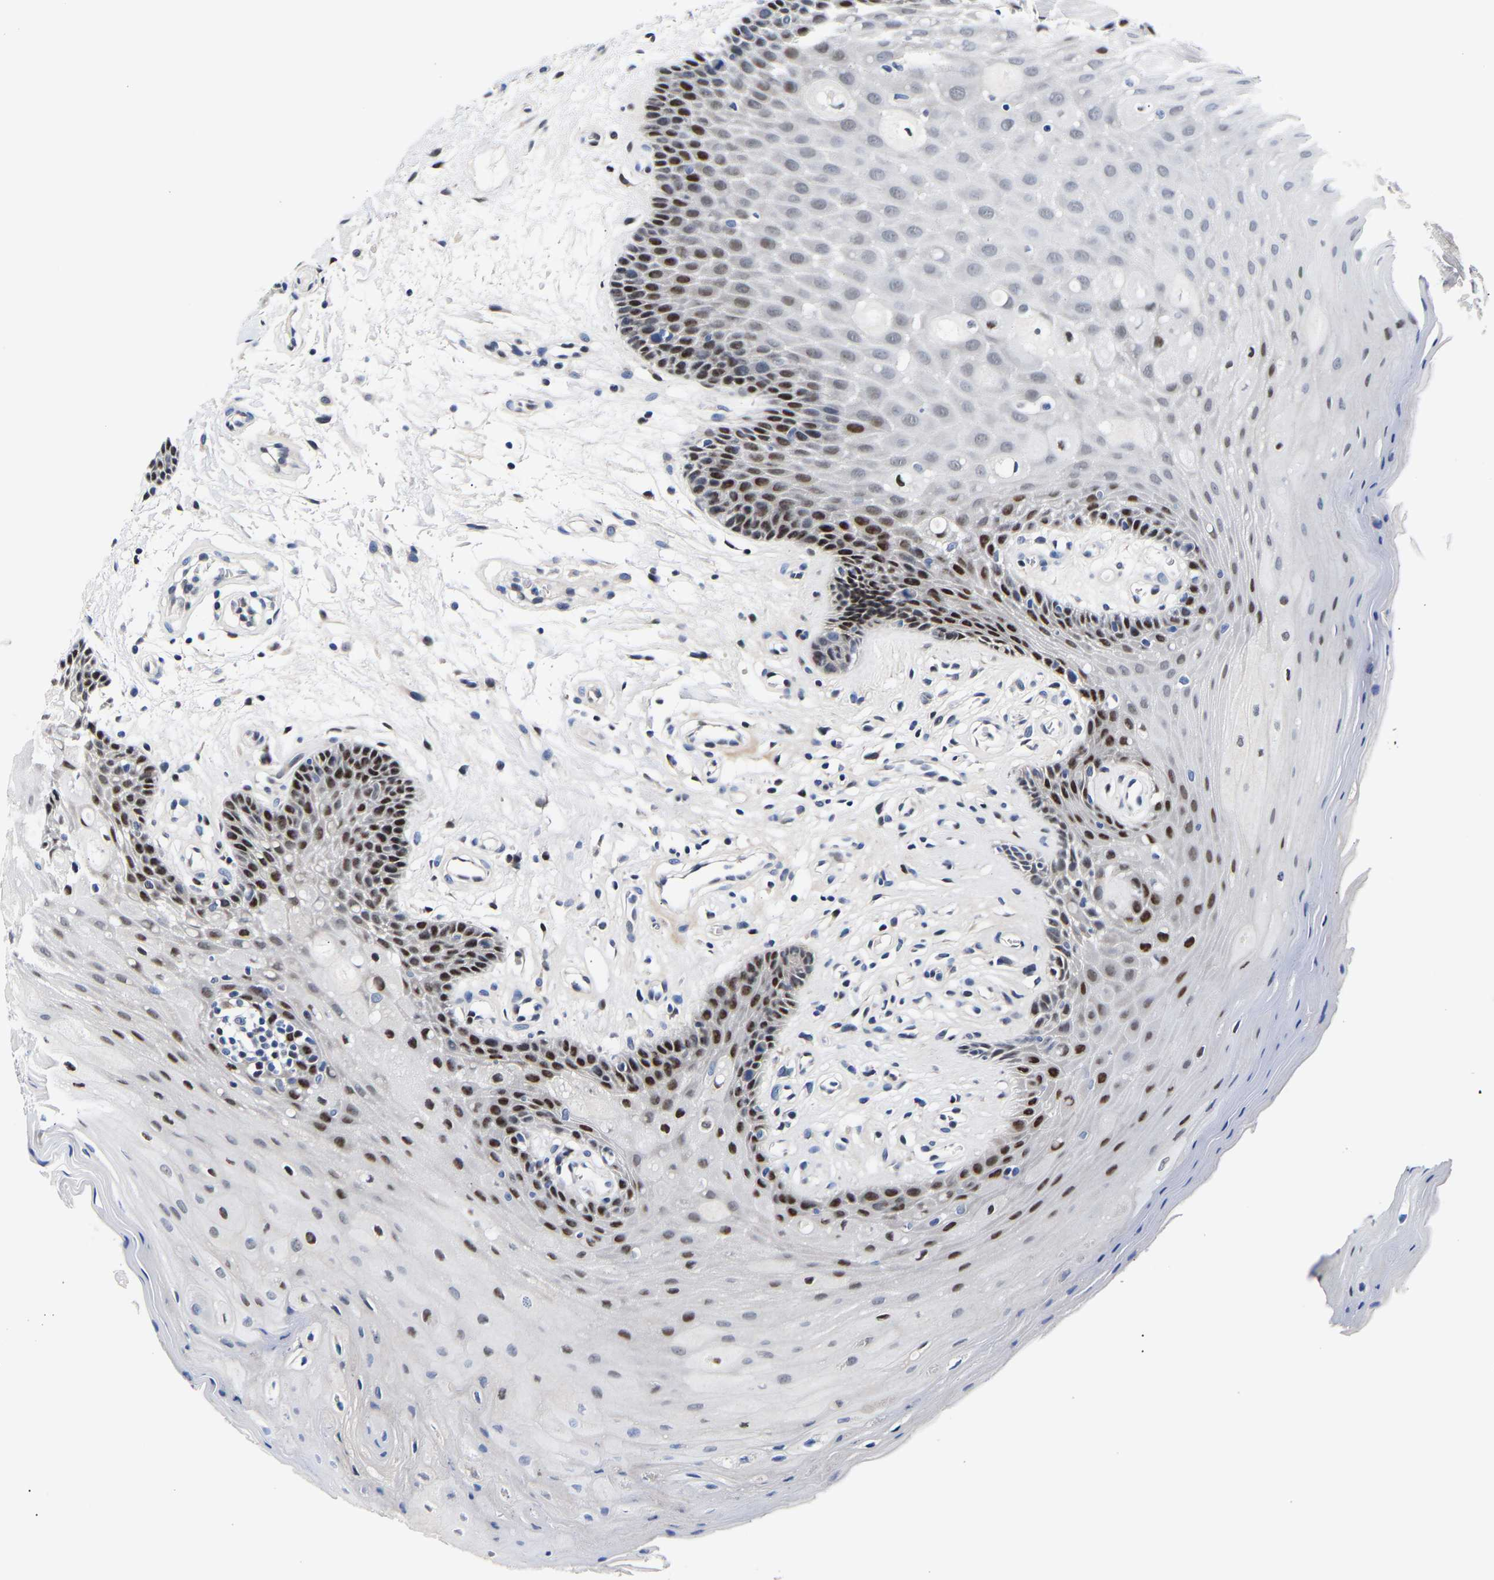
{"staining": {"intensity": "strong", "quantity": "<25%", "location": "nuclear"}, "tissue": "oral mucosa", "cell_type": "Squamous epithelial cells", "image_type": "normal", "snomed": [{"axis": "morphology", "description": "Normal tissue, NOS"}, {"axis": "morphology", "description": "Squamous cell carcinoma, NOS"}, {"axis": "topography", "description": "Oral tissue"}, {"axis": "topography", "description": "Head-Neck"}], "caption": "Immunohistochemical staining of benign human oral mucosa shows medium levels of strong nuclear expression in approximately <25% of squamous epithelial cells.", "gene": "PTRHD1", "patient": {"sex": "male", "age": 71}}